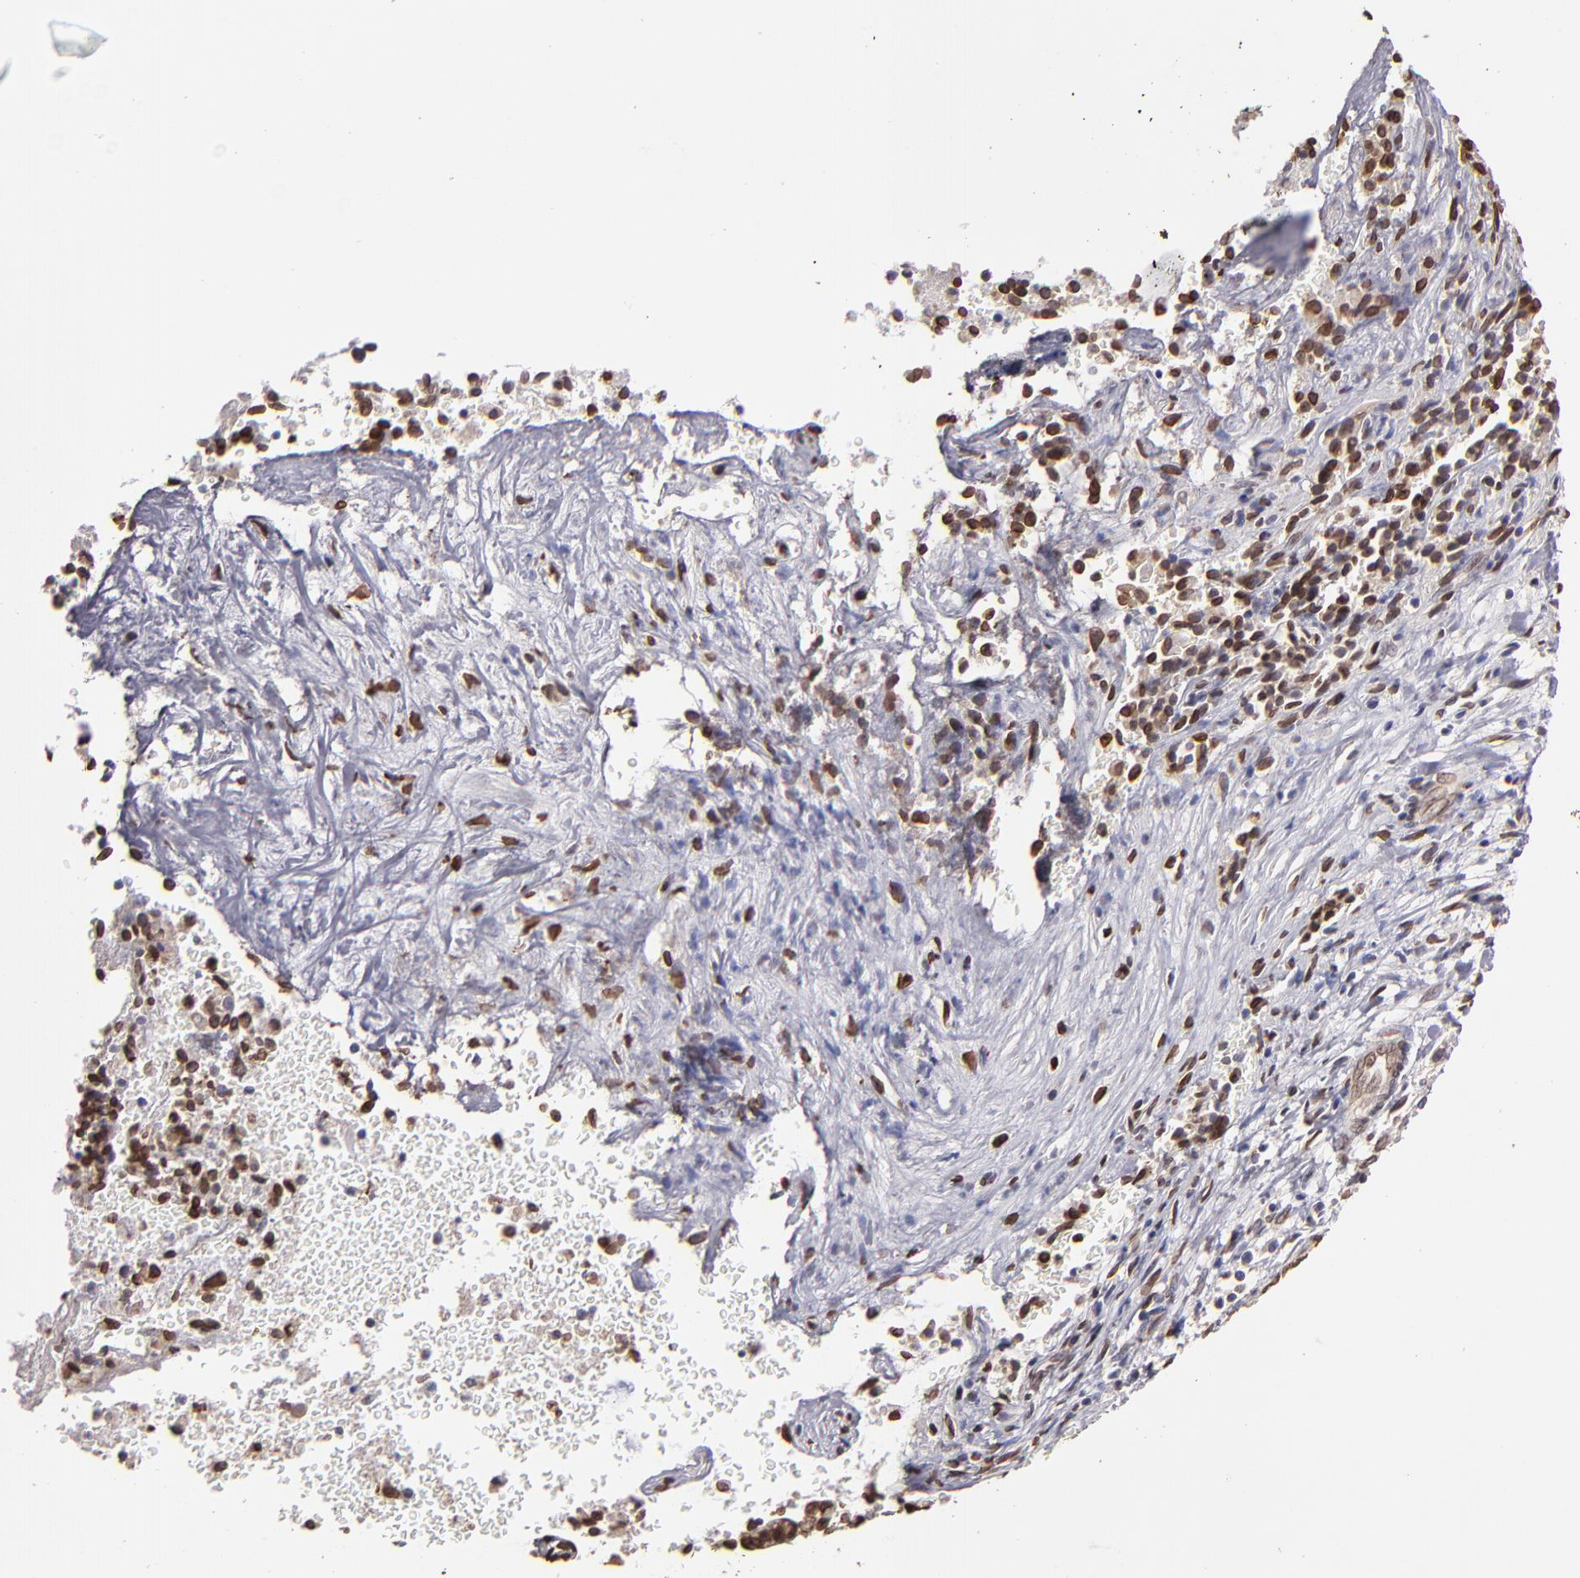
{"staining": {"intensity": "moderate", "quantity": ">75%", "location": "cytoplasmic/membranous,nuclear"}, "tissue": "liver cancer", "cell_type": "Tumor cells", "image_type": "cancer", "snomed": [{"axis": "morphology", "description": "Cholangiocarcinoma"}, {"axis": "topography", "description": "Liver"}], "caption": "Liver cholangiocarcinoma stained with a protein marker demonstrates moderate staining in tumor cells.", "gene": "PUM3", "patient": {"sex": "male", "age": 57}}